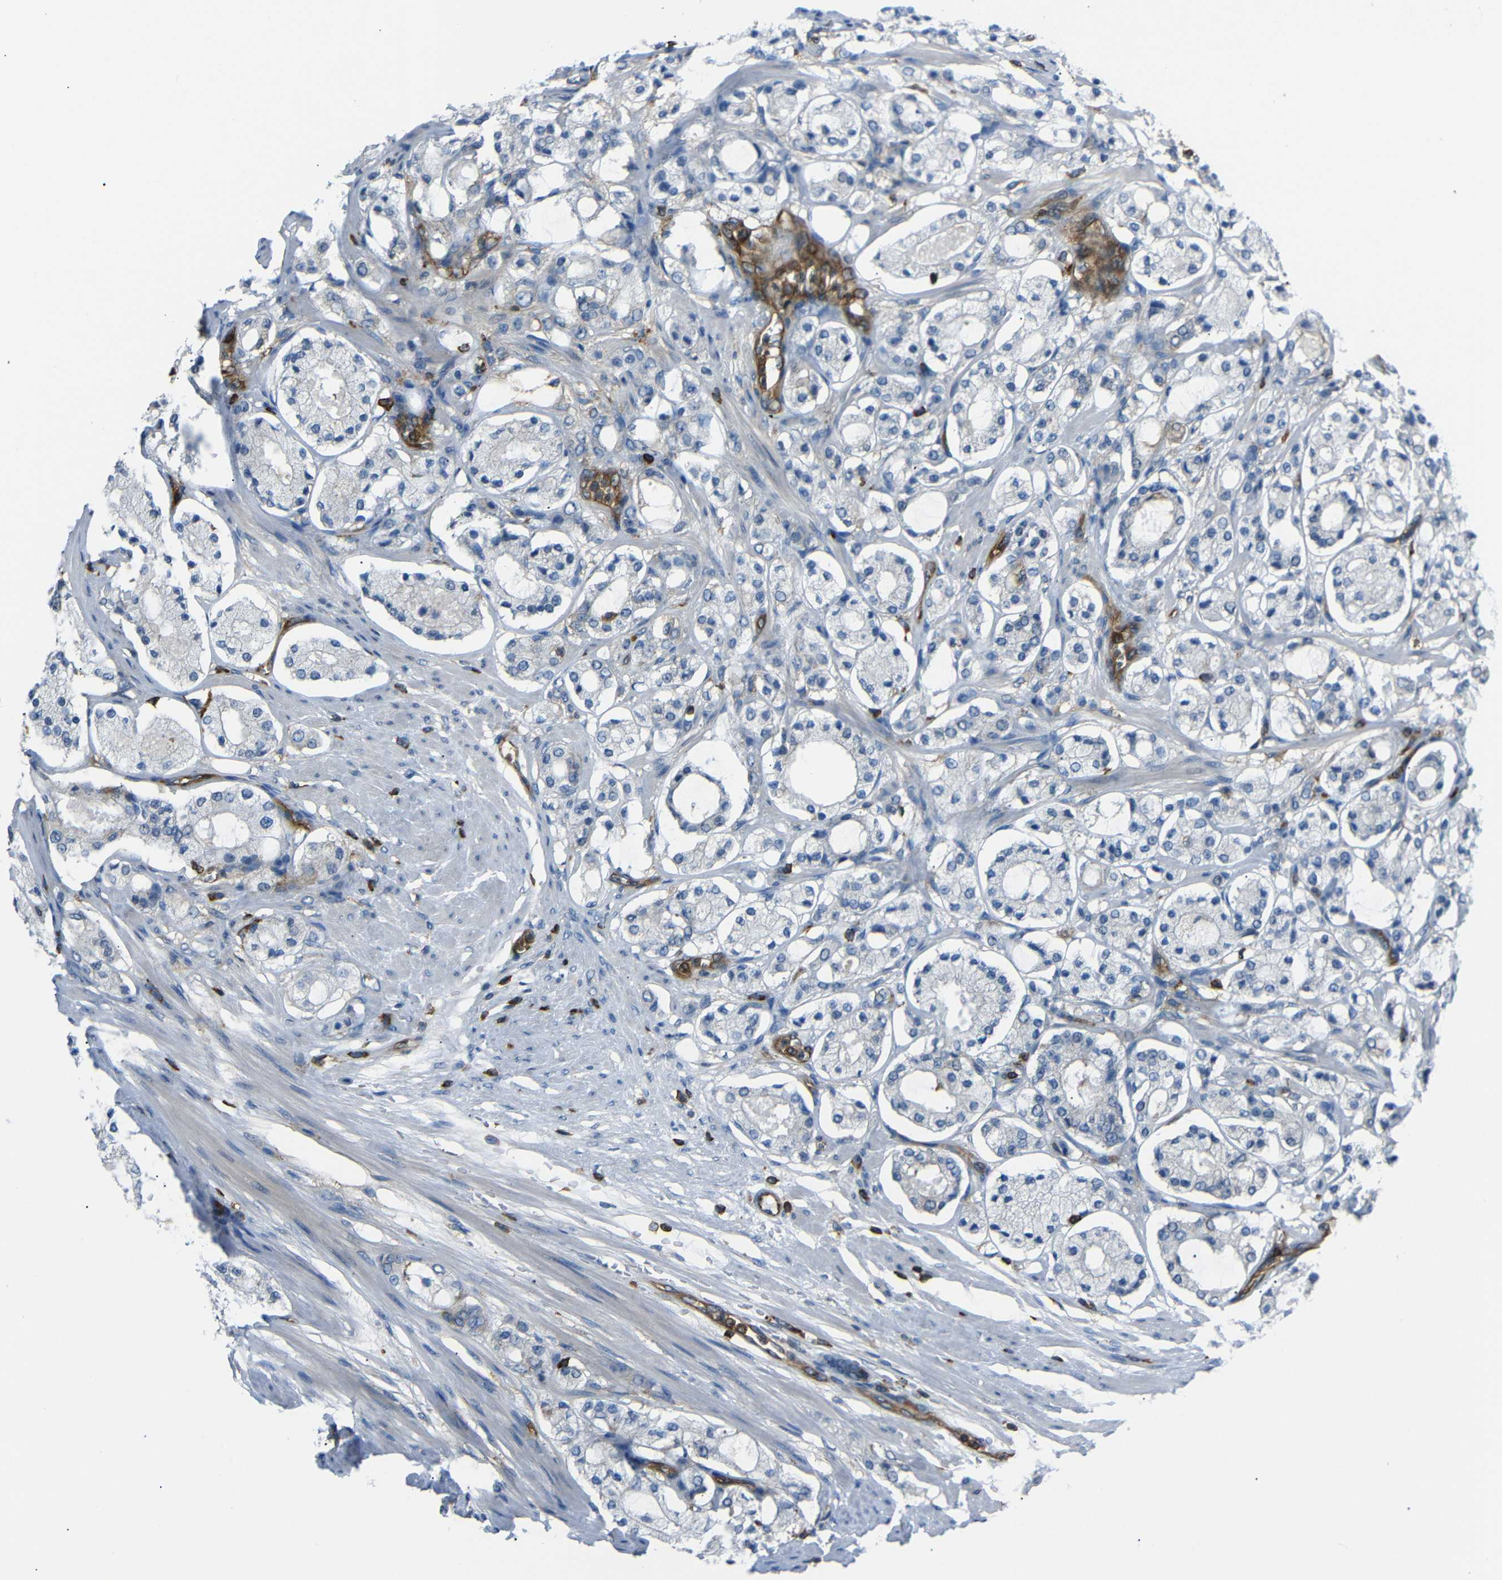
{"staining": {"intensity": "negative", "quantity": "none", "location": "none"}, "tissue": "prostate cancer", "cell_type": "Tumor cells", "image_type": "cancer", "snomed": [{"axis": "morphology", "description": "Adenocarcinoma, High grade"}, {"axis": "topography", "description": "Prostate"}], "caption": "Immunohistochemical staining of prostate cancer reveals no significant staining in tumor cells. (Brightfield microscopy of DAB (3,3'-diaminobenzidine) immunohistochemistry (IHC) at high magnification).", "gene": "ARHGEF1", "patient": {"sex": "male", "age": 65}}